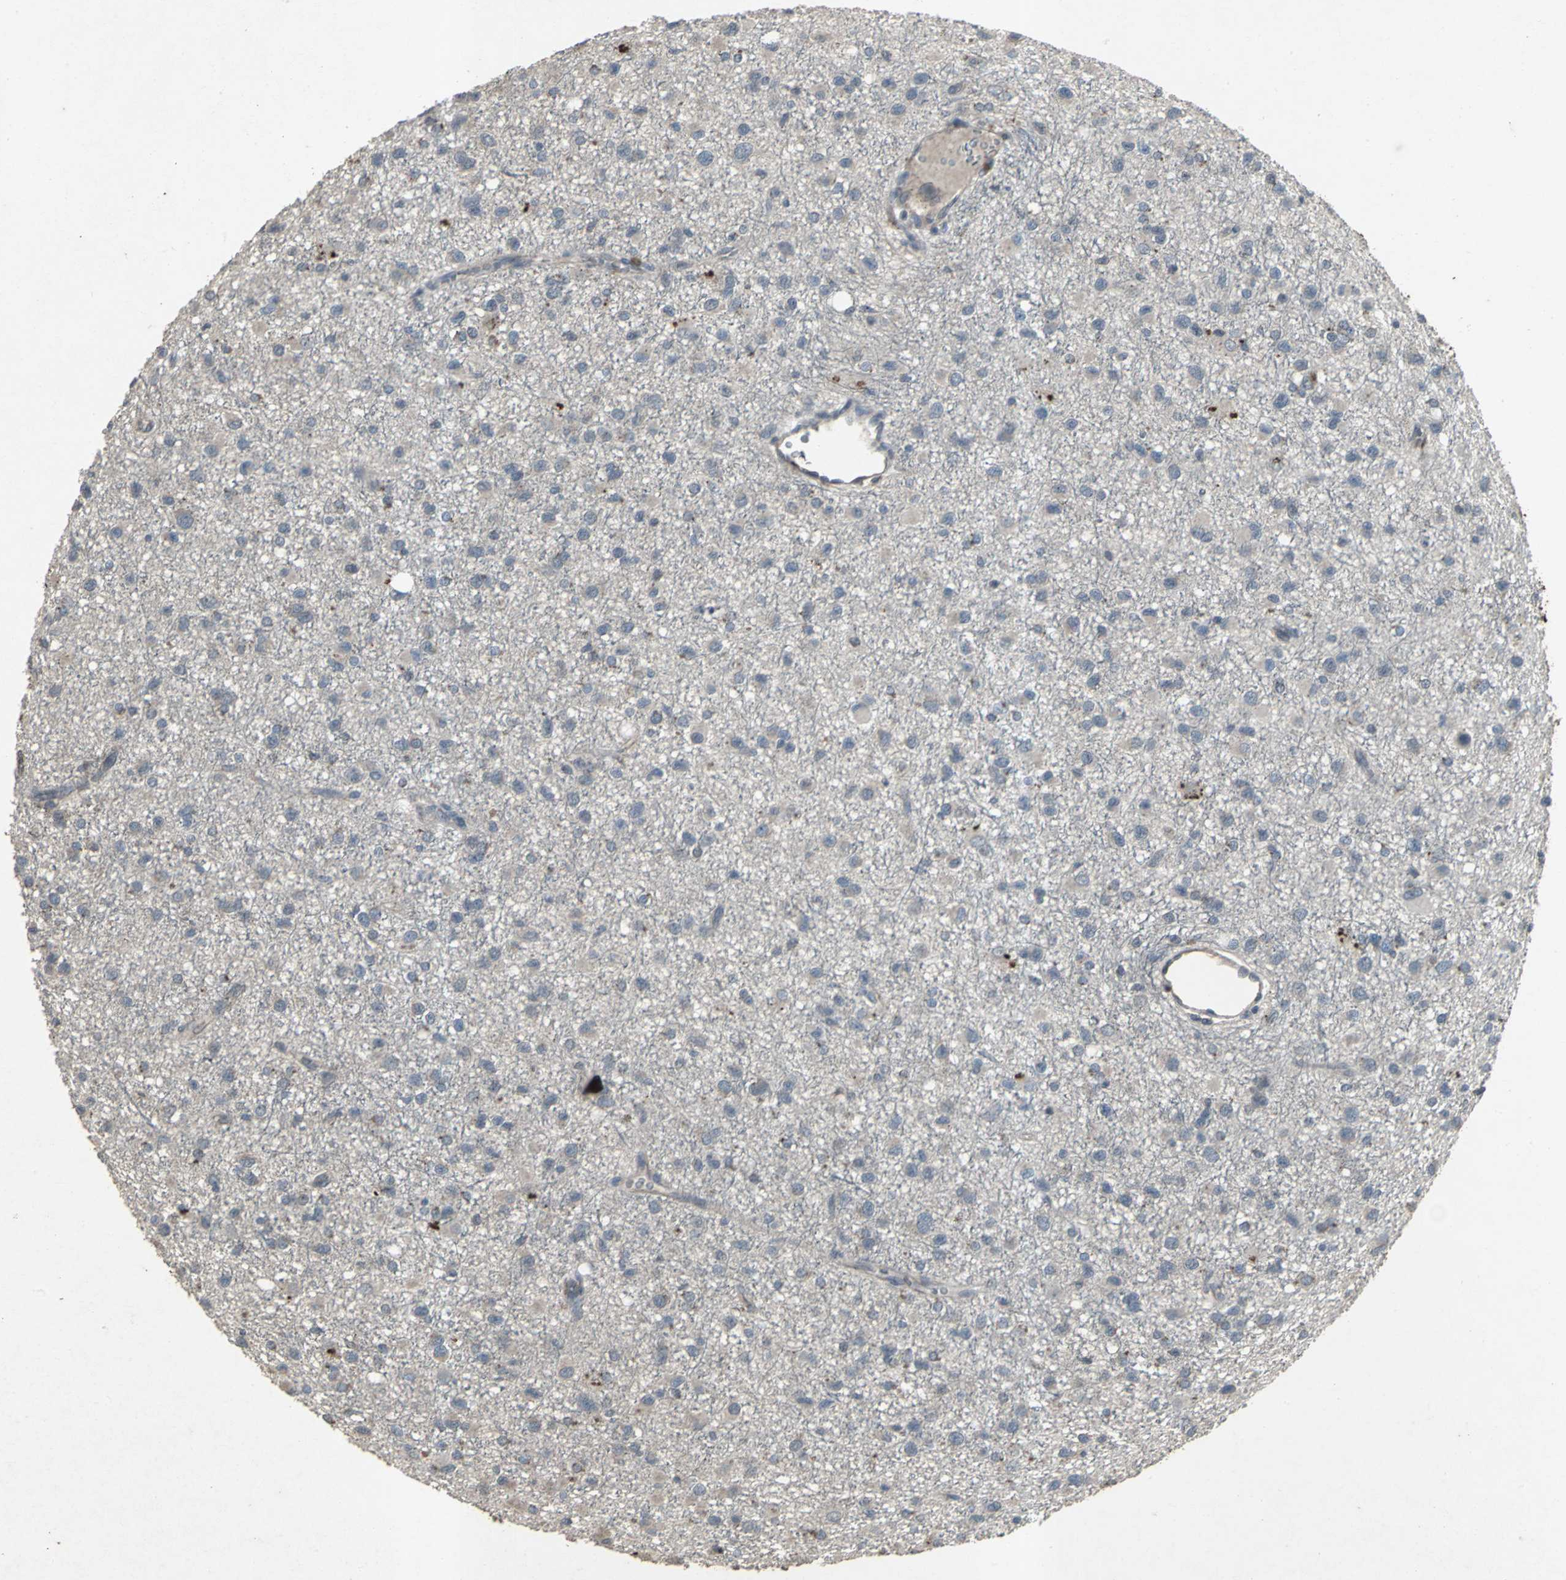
{"staining": {"intensity": "weak", "quantity": ">75%", "location": "cytoplasmic/membranous"}, "tissue": "glioma", "cell_type": "Tumor cells", "image_type": "cancer", "snomed": [{"axis": "morphology", "description": "Glioma, malignant, Low grade"}, {"axis": "topography", "description": "Brain"}], "caption": "Protein staining of glioma tissue shows weak cytoplasmic/membranous expression in approximately >75% of tumor cells.", "gene": "CCR9", "patient": {"sex": "male", "age": 42}}